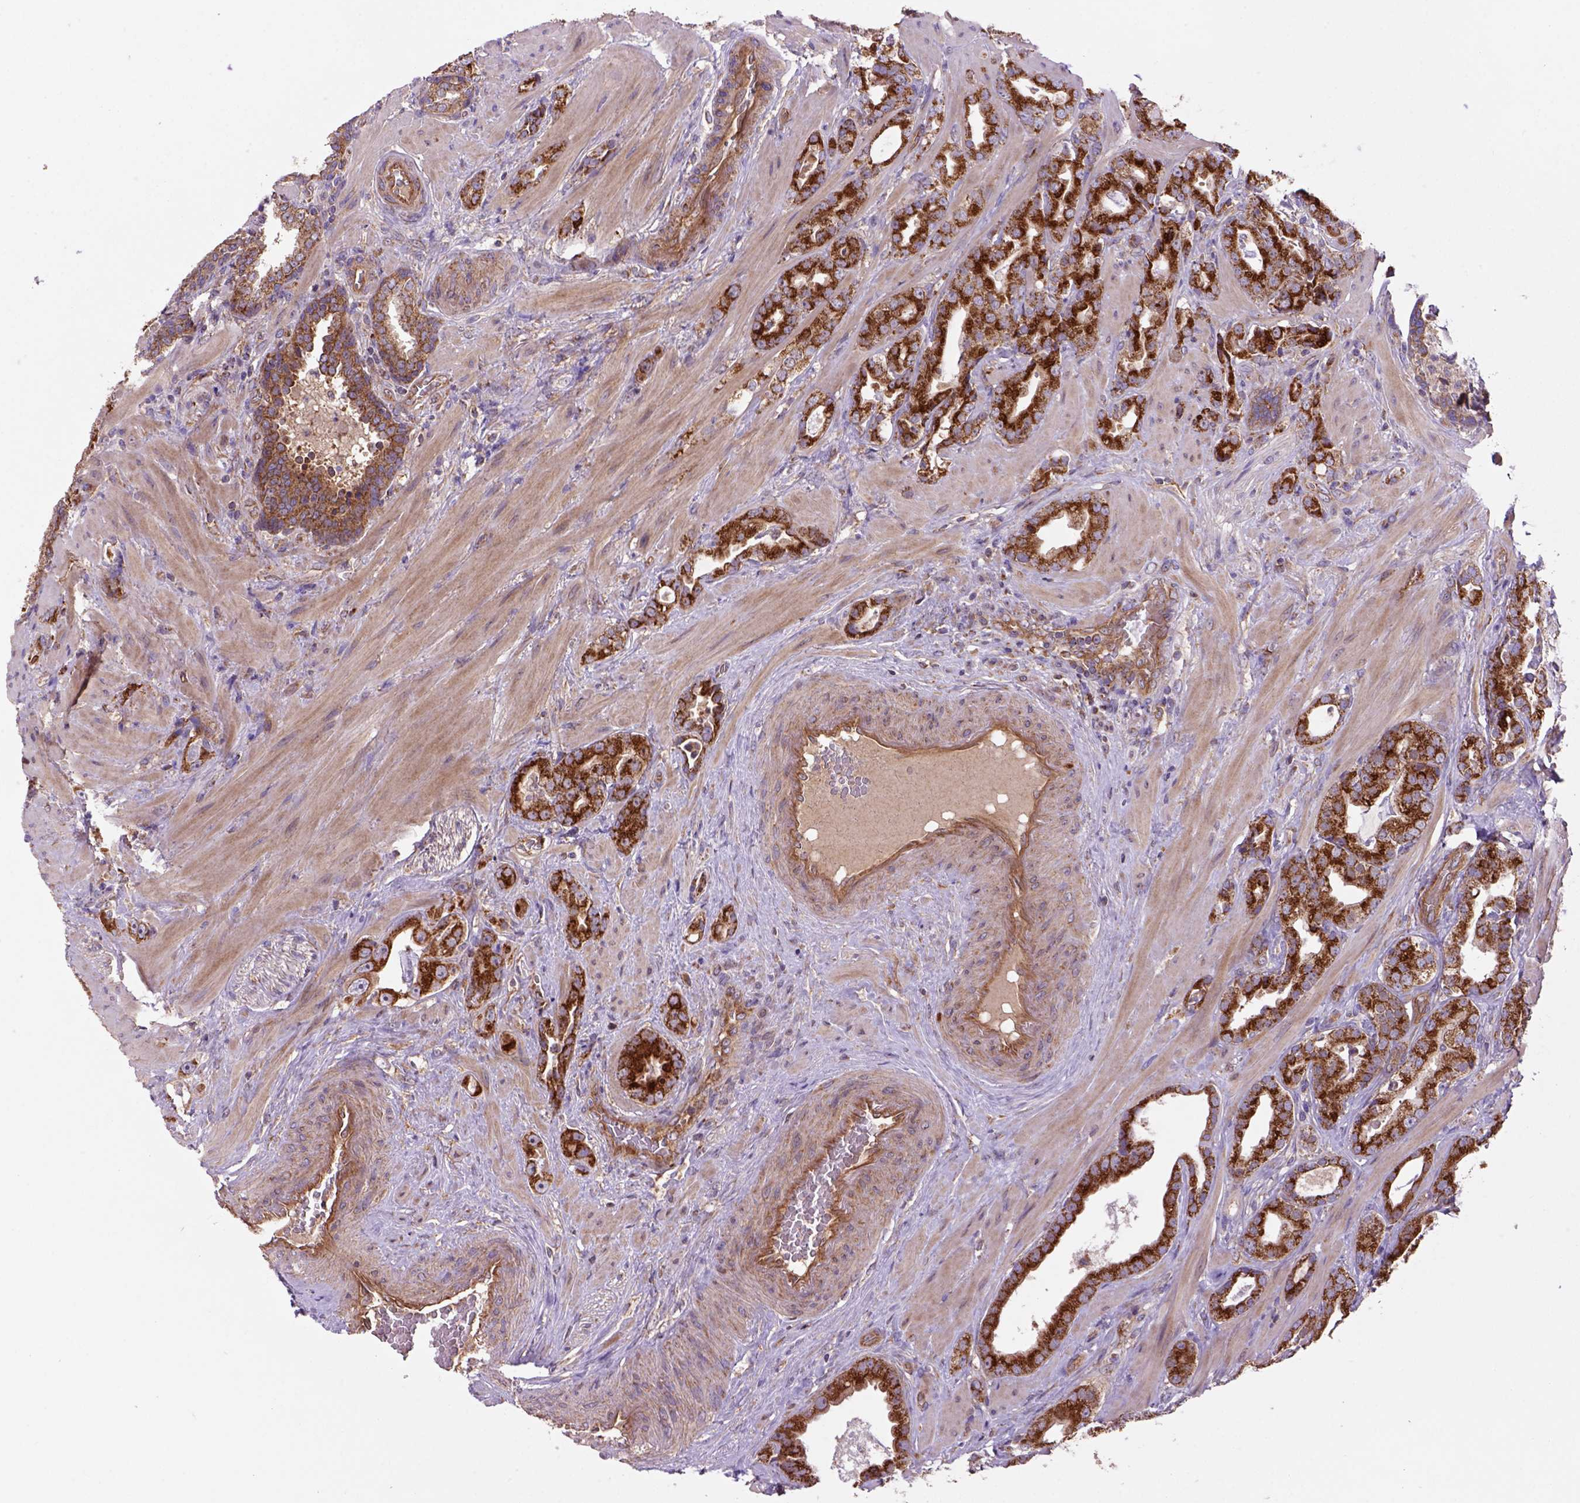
{"staining": {"intensity": "strong", "quantity": "25%-75%", "location": "cytoplasmic/membranous"}, "tissue": "prostate cancer", "cell_type": "Tumor cells", "image_type": "cancer", "snomed": [{"axis": "morphology", "description": "Adenocarcinoma, NOS"}, {"axis": "topography", "description": "Prostate"}], "caption": "There is high levels of strong cytoplasmic/membranous staining in tumor cells of prostate adenocarcinoma, as demonstrated by immunohistochemical staining (brown color).", "gene": "WARS2", "patient": {"sex": "male", "age": 57}}